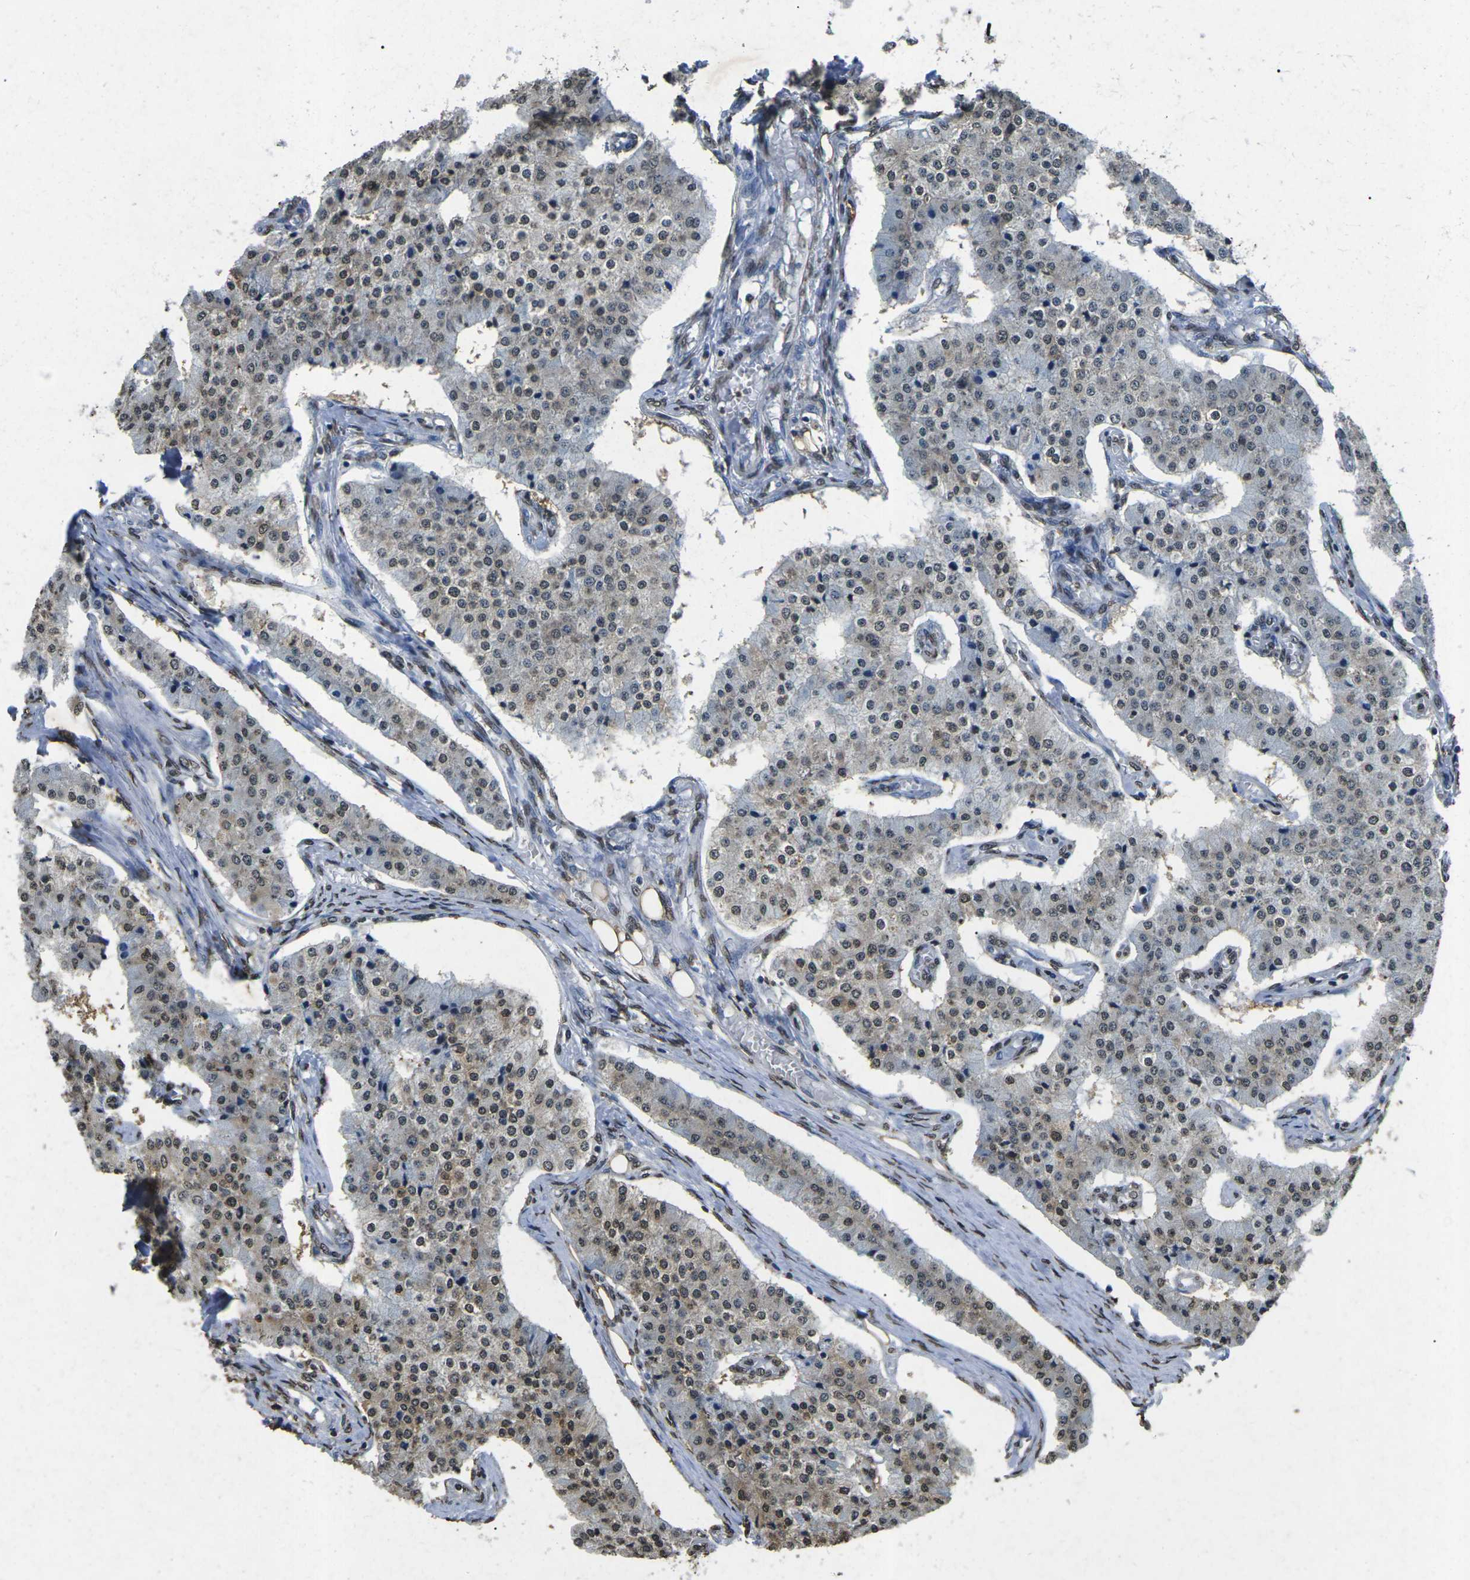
{"staining": {"intensity": "weak", "quantity": "25%-75%", "location": "cytoplasmic/membranous,nuclear"}, "tissue": "carcinoid", "cell_type": "Tumor cells", "image_type": "cancer", "snomed": [{"axis": "morphology", "description": "Carcinoid, malignant, NOS"}, {"axis": "topography", "description": "Colon"}], "caption": "IHC micrograph of neoplastic tissue: malignant carcinoid stained using immunohistochemistry exhibits low levels of weak protein expression localized specifically in the cytoplasmic/membranous and nuclear of tumor cells, appearing as a cytoplasmic/membranous and nuclear brown color.", "gene": "SCNN1B", "patient": {"sex": "female", "age": 52}}